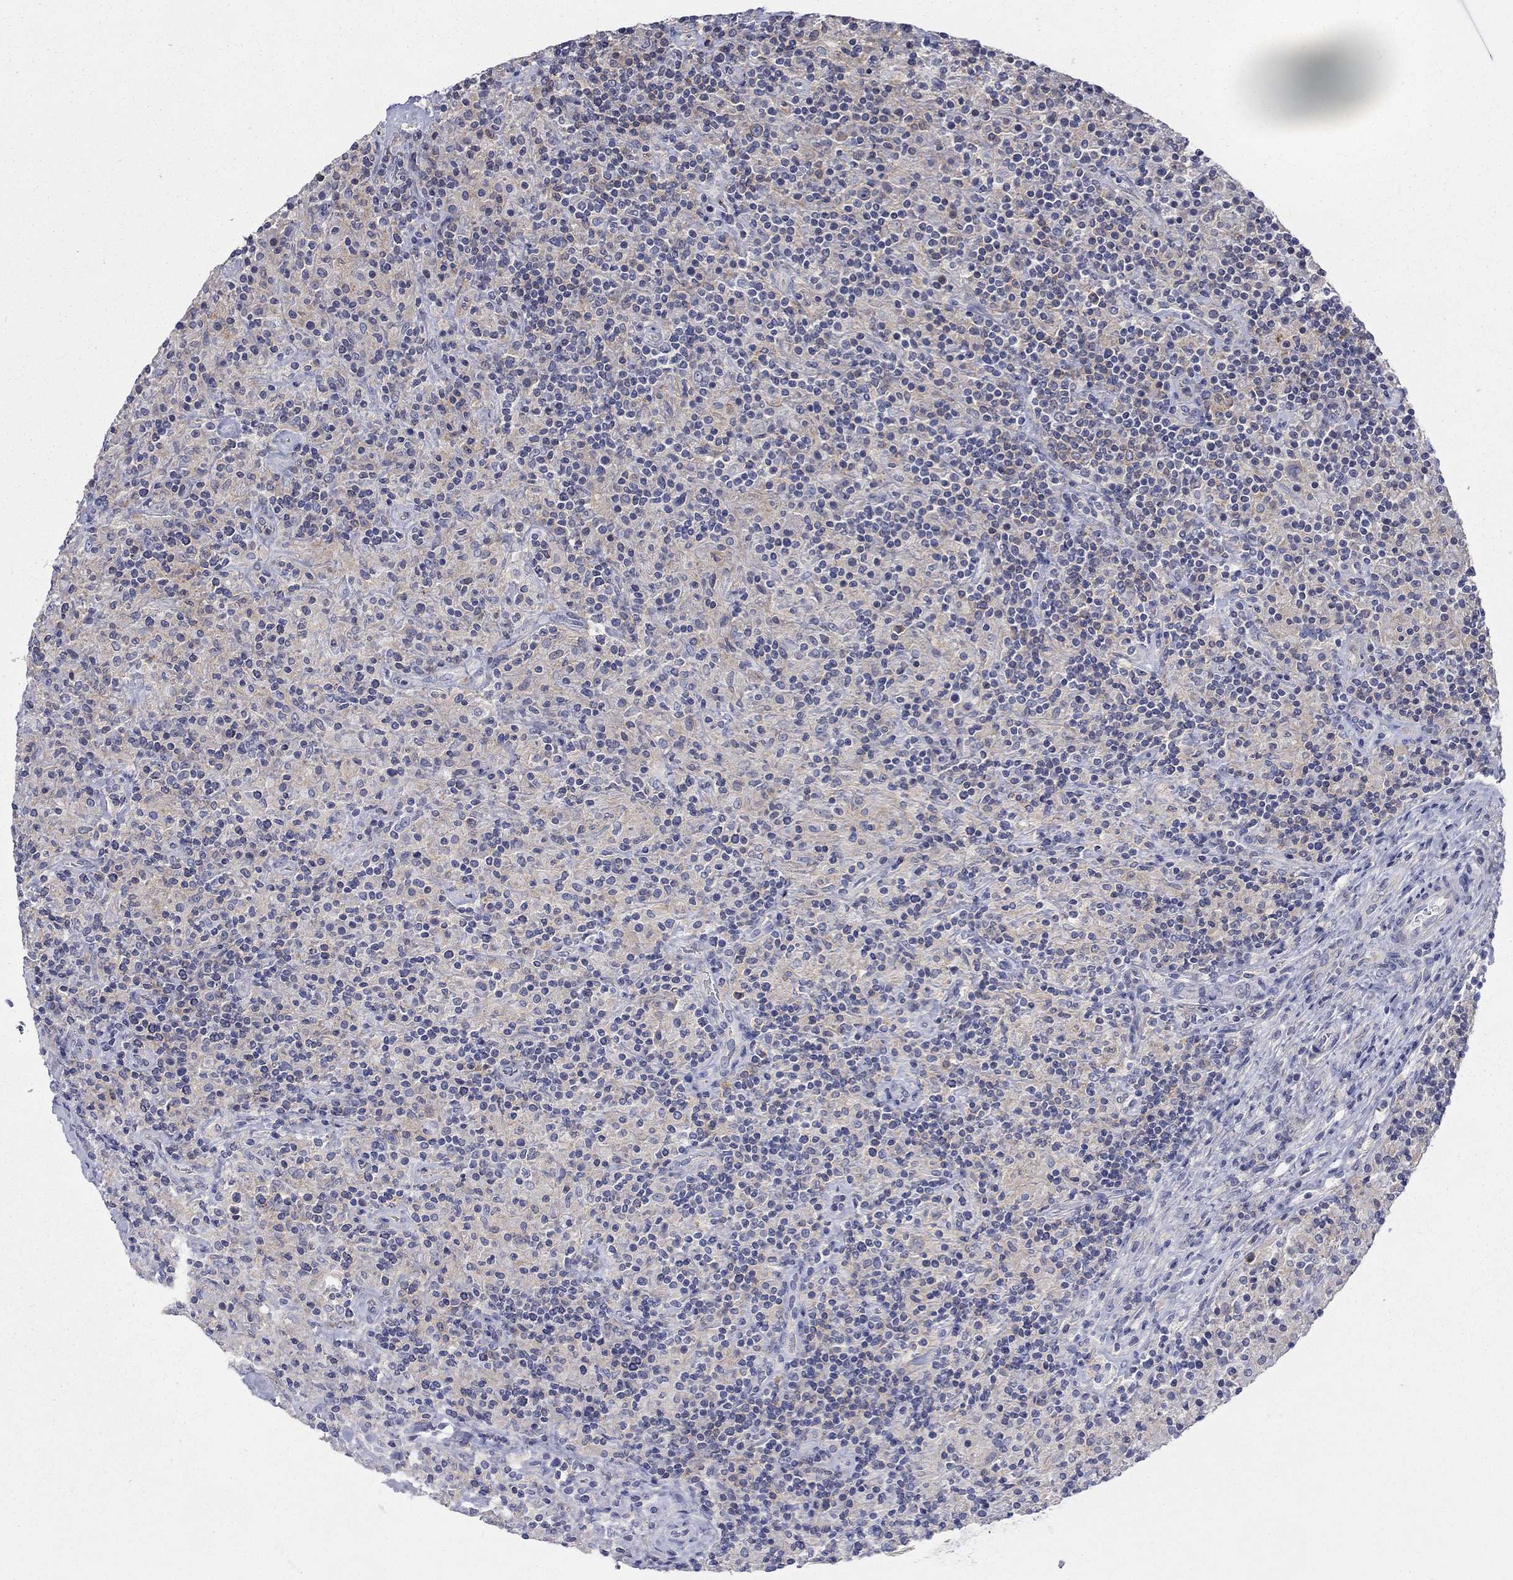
{"staining": {"intensity": "weak", "quantity": "25%-75%", "location": "cytoplasmic/membranous"}, "tissue": "lymphoma", "cell_type": "Tumor cells", "image_type": "cancer", "snomed": [{"axis": "morphology", "description": "Hodgkin's disease, NOS"}, {"axis": "topography", "description": "Lymph node"}], "caption": "An IHC micrograph of neoplastic tissue is shown. Protein staining in brown labels weak cytoplasmic/membranous positivity in Hodgkin's disease within tumor cells. Nuclei are stained in blue.", "gene": "PCDHGA10", "patient": {"sex": "male", "age": 70}}